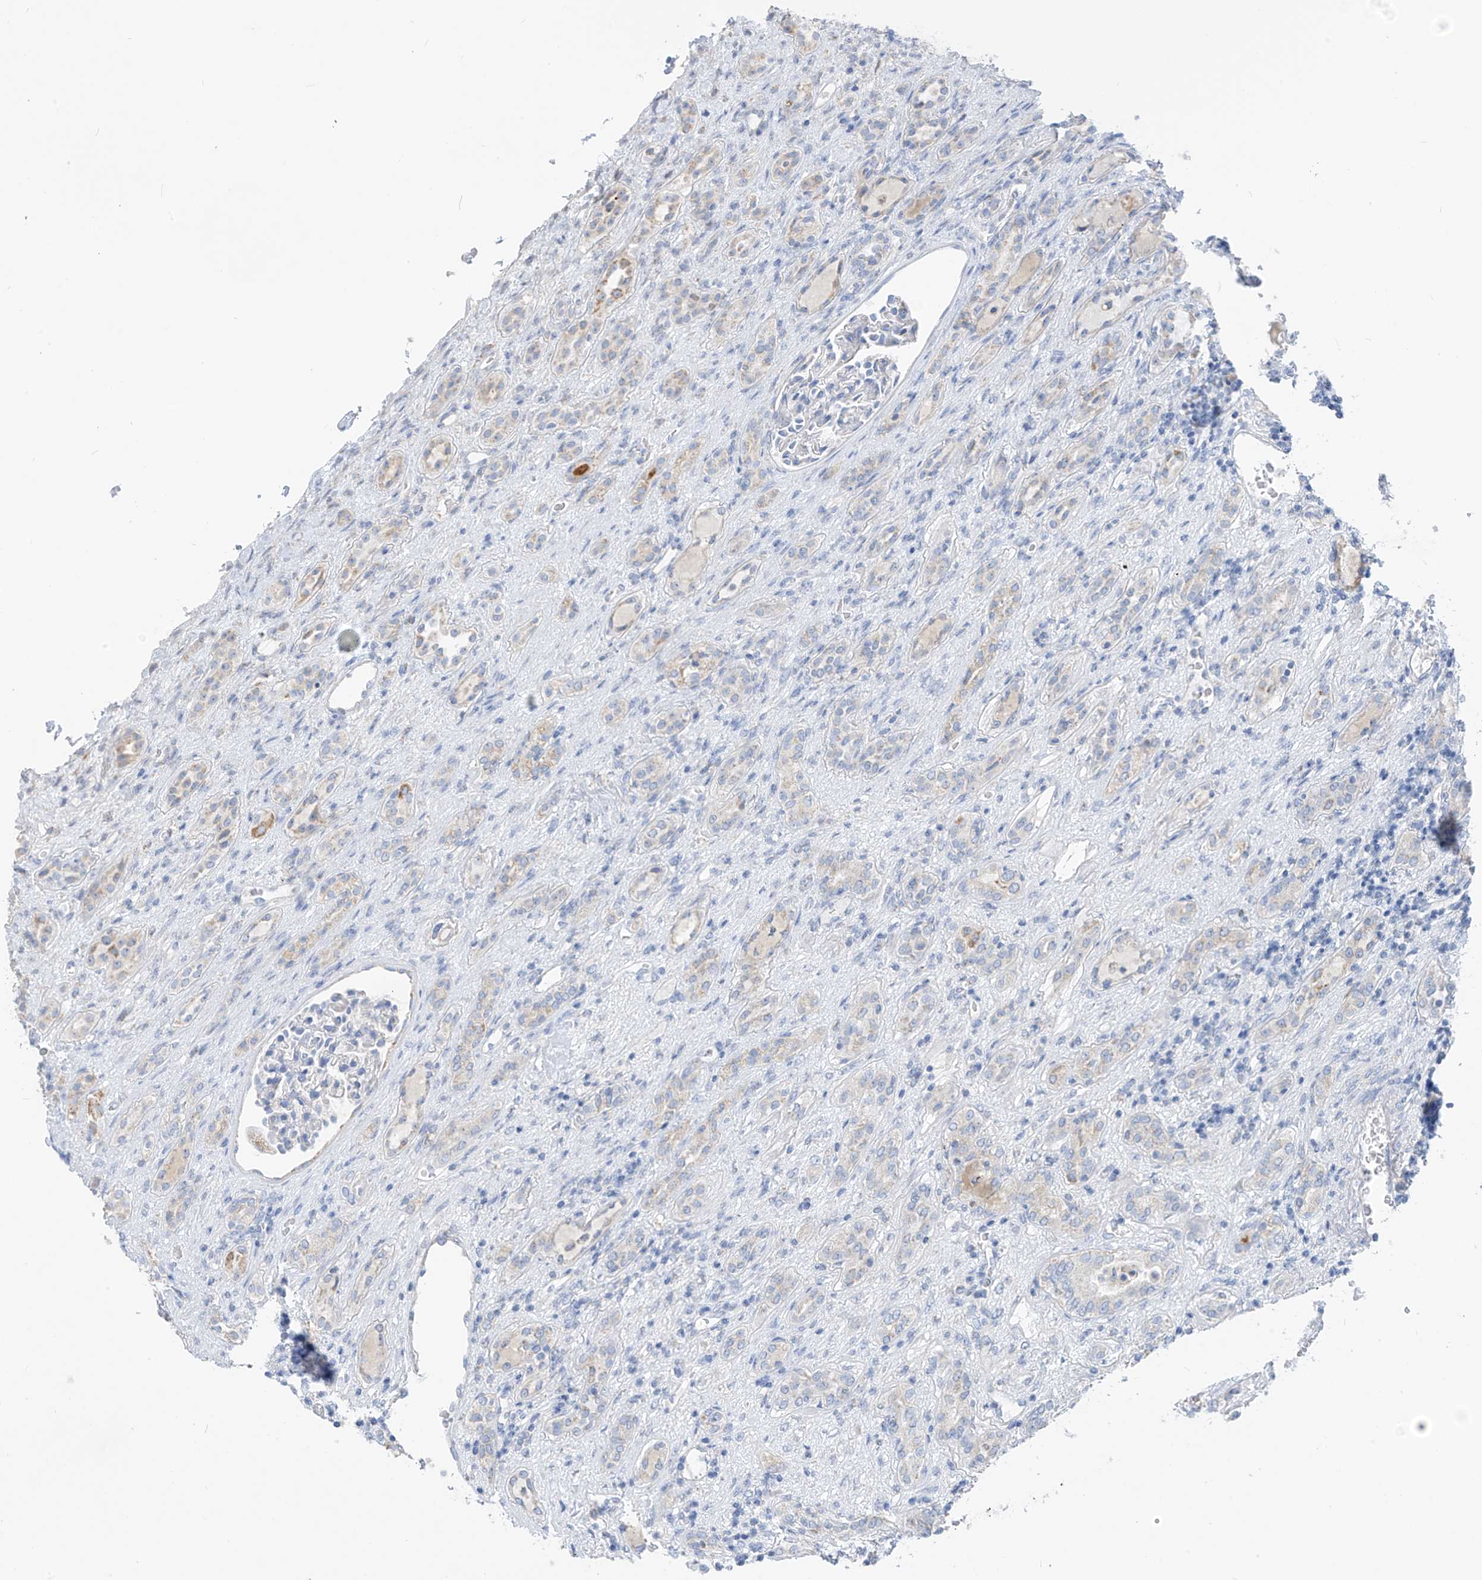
{"staining": {"intensity": "negative", "quantity": "none", "location": "none"}, "tissue": "renal cancer", "cell_type": "Tumor cells", "image_type": "cancer", "snomed": [{"axis": "morphology", "description": "Adenocarcinoma, NOS"}, {"axis": "topography", "description": "Kidney"}], "caption": "This is an IHC micrograph of human adenocarcinoma (renal). There is no positivity in tumor cells.", "gene": "ZNF404", "patient": {"sex": "female", "age": 54}}